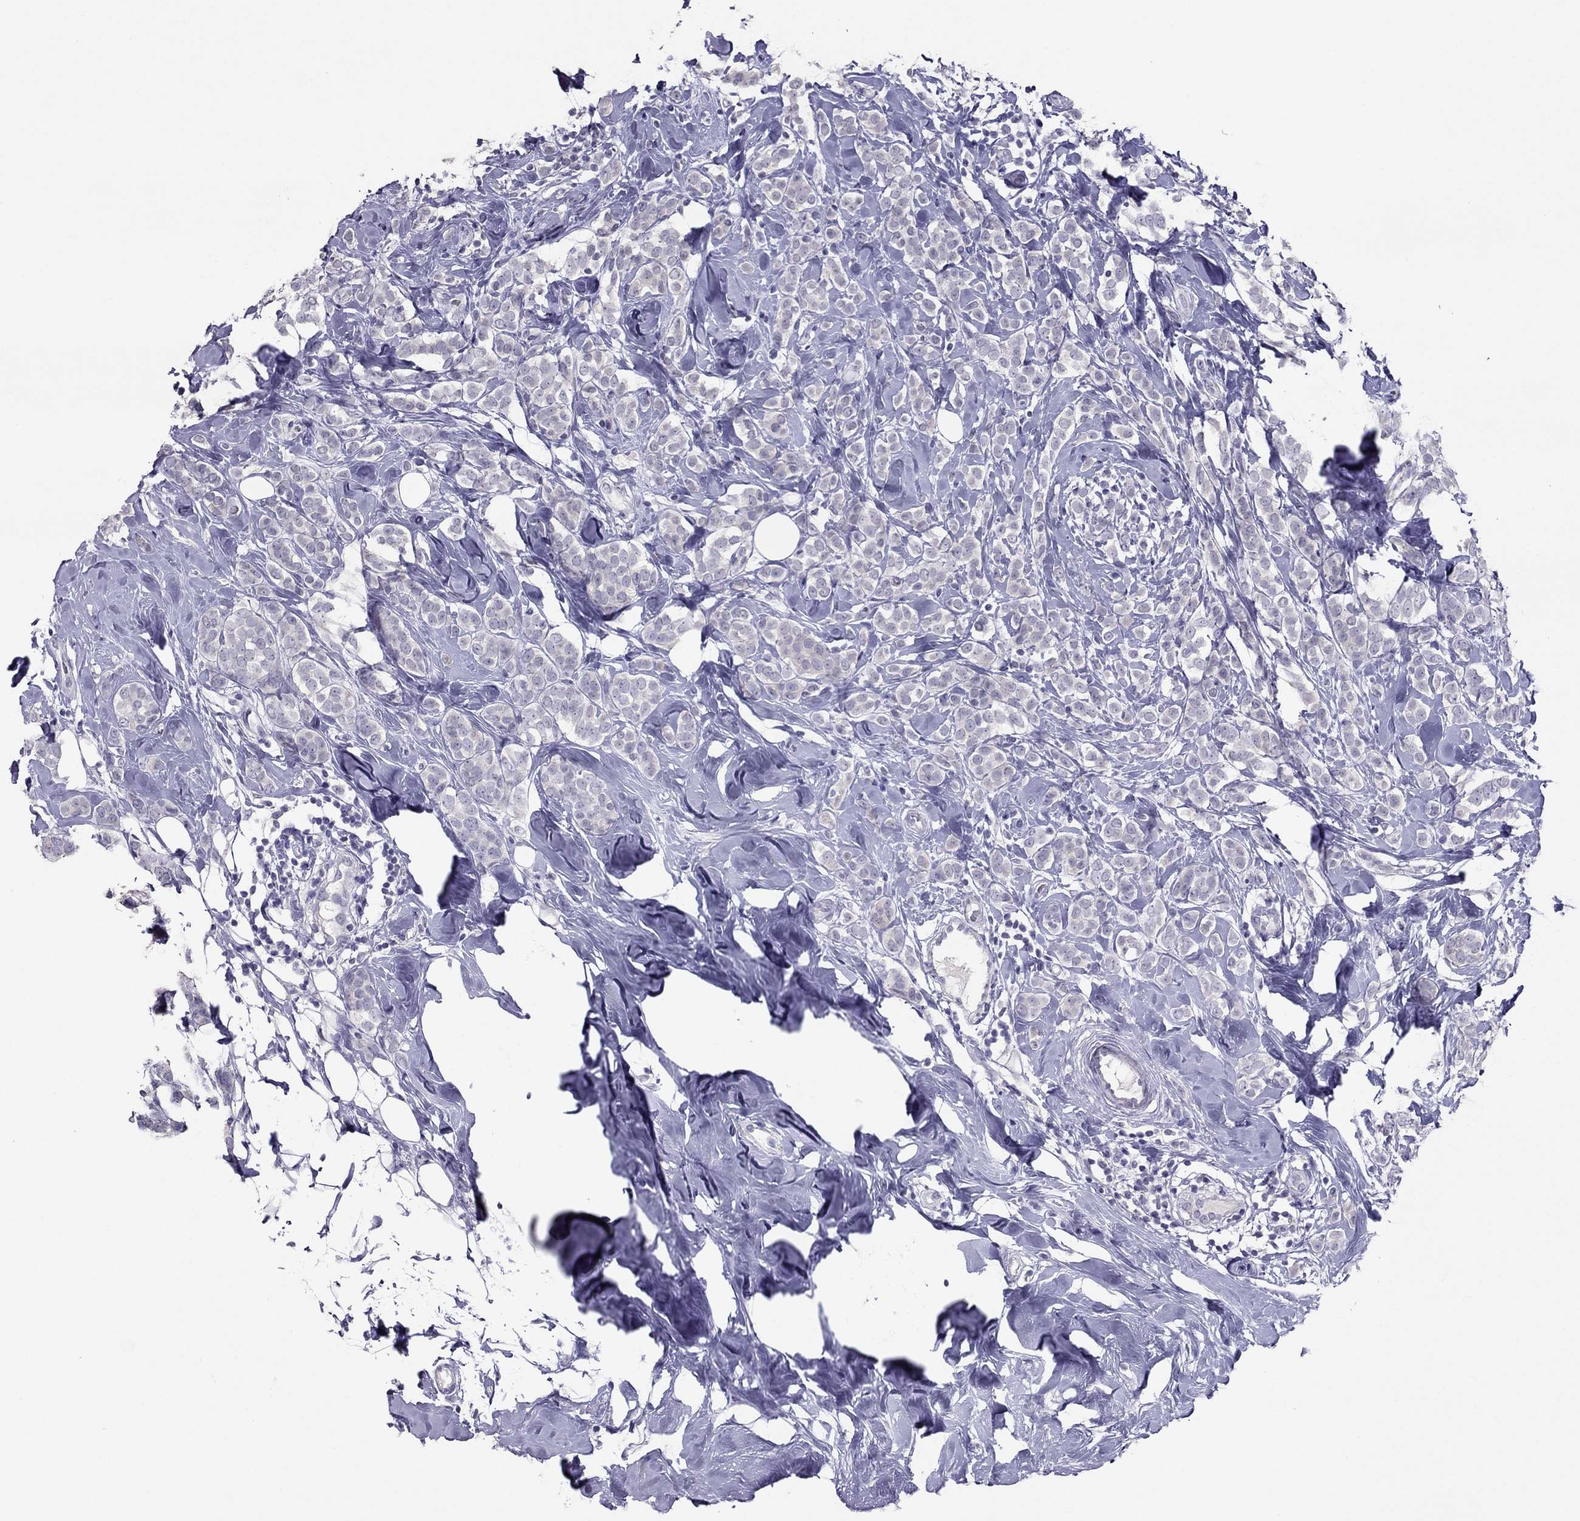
{"staining": {"intensity": "negative", "quantity": "none", "location": "none"}, "tissue": "breast cancer", "cell_type": "Tumor cells", "image_type": "cancer", "snomed": [{"axis": "morphology", "description": "Lobular carcinoma"}, {"axis": "topography", "description": "Breast"}], "caption": "This photomicrograph is of breast cancer stained with immunohistochemistry (IHC) to label a protein in brown with the nuclei are counter-stained blue. There is no expression in tumor cells.", "gene": "RGS8", "patient": {"sex": "female", "age": 49}}